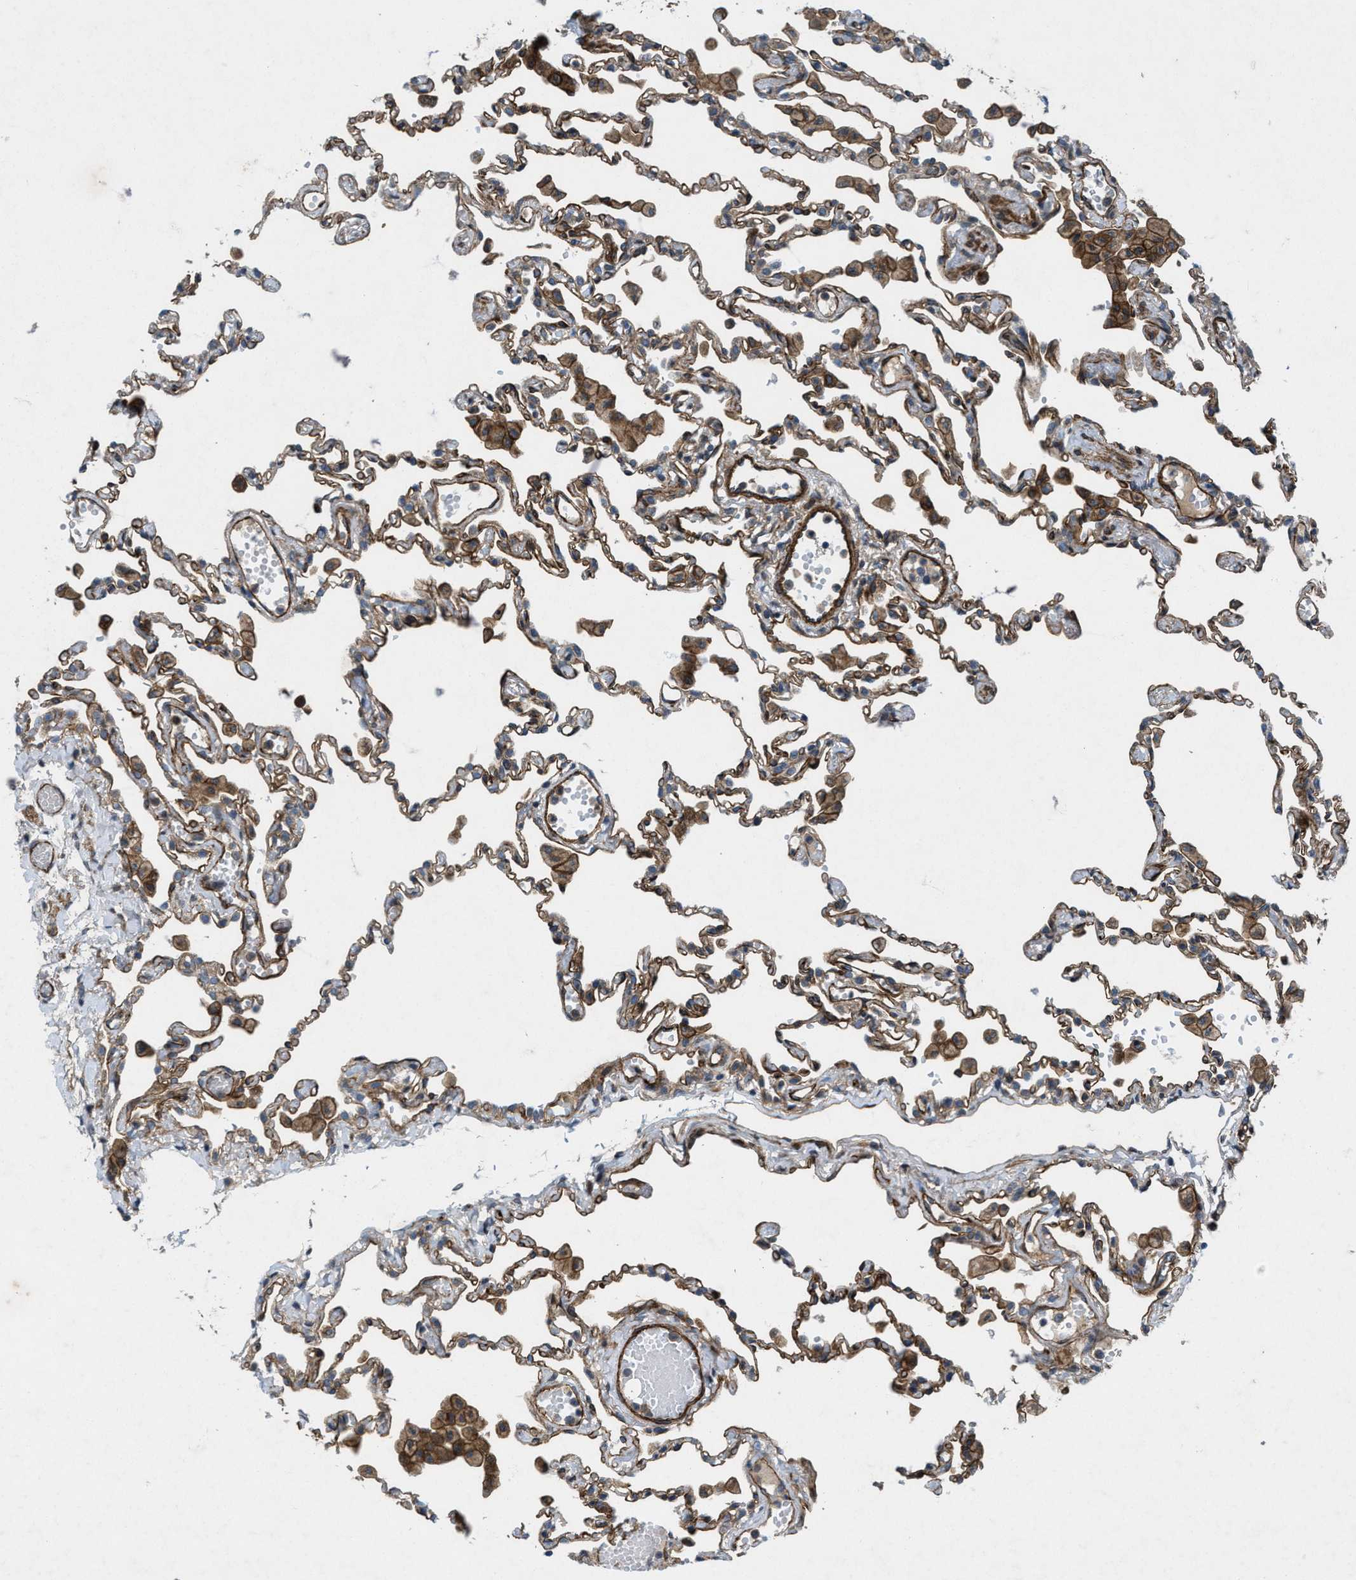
{"staining": {"intensity": "weak", "quantity": ">75%", "location": "cytoplasmic/membranous"}, "tissue": "lung", "cell_type": "Alveolar cells", "image_type": "normal", "snomed": [{"axis": "morphology", "description": "Normal tissue, NOS"}, {"axis": "topography", "description": "Bronchus"}, {"axis": "topography", "description": "Lung"}], "caption": "Weak cytoplasmic/membranous positivity is present in approximately >75% of alveolar cells in unremarkable lung. (Brightfield microscopy of DAB IHC at high magnification).", "gene": "URGCP", "patient": {"sex": "female", "age": 49}}